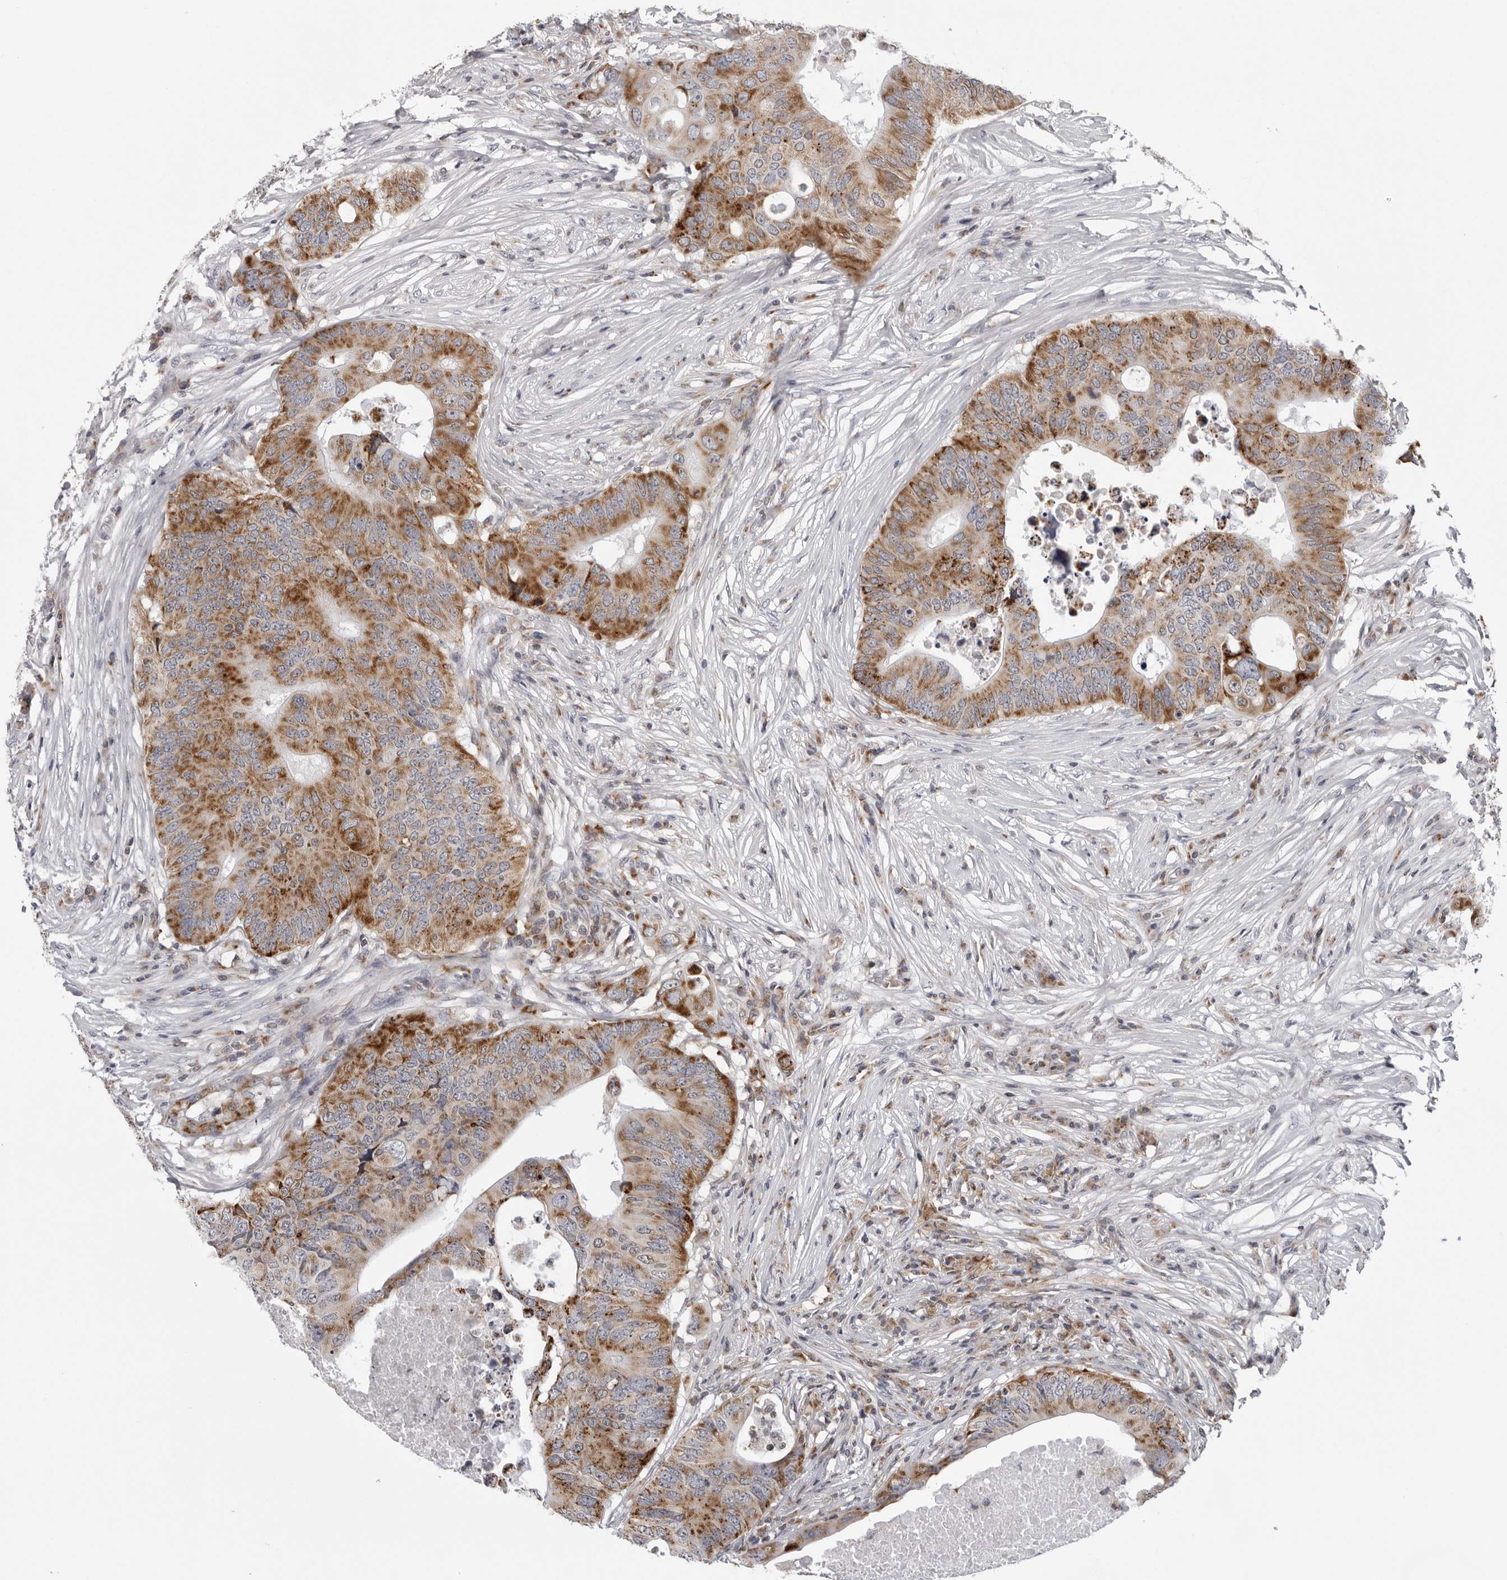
{"staining": {"intensity": "moderate", "quantity": ">75%", "location": "cytoplasmic/membranous"}, "tissue": "colorectal cancer", "cell_type": "Tumor cells", "image_type": "cancer", "snomed": [{"axis": "morphology", "description": "Adenocarcinoma, NOS"}, {"axis": "topography", "description": "Colon"}], "caption": "Colorectal adenocarcinoma stained with a brown dye exhibits moderate cytoplasmic/membranous positive expression in about >75% of tumor cells.", "gene": "CPT2", "patient": {"sex": "male", "age": 71}}